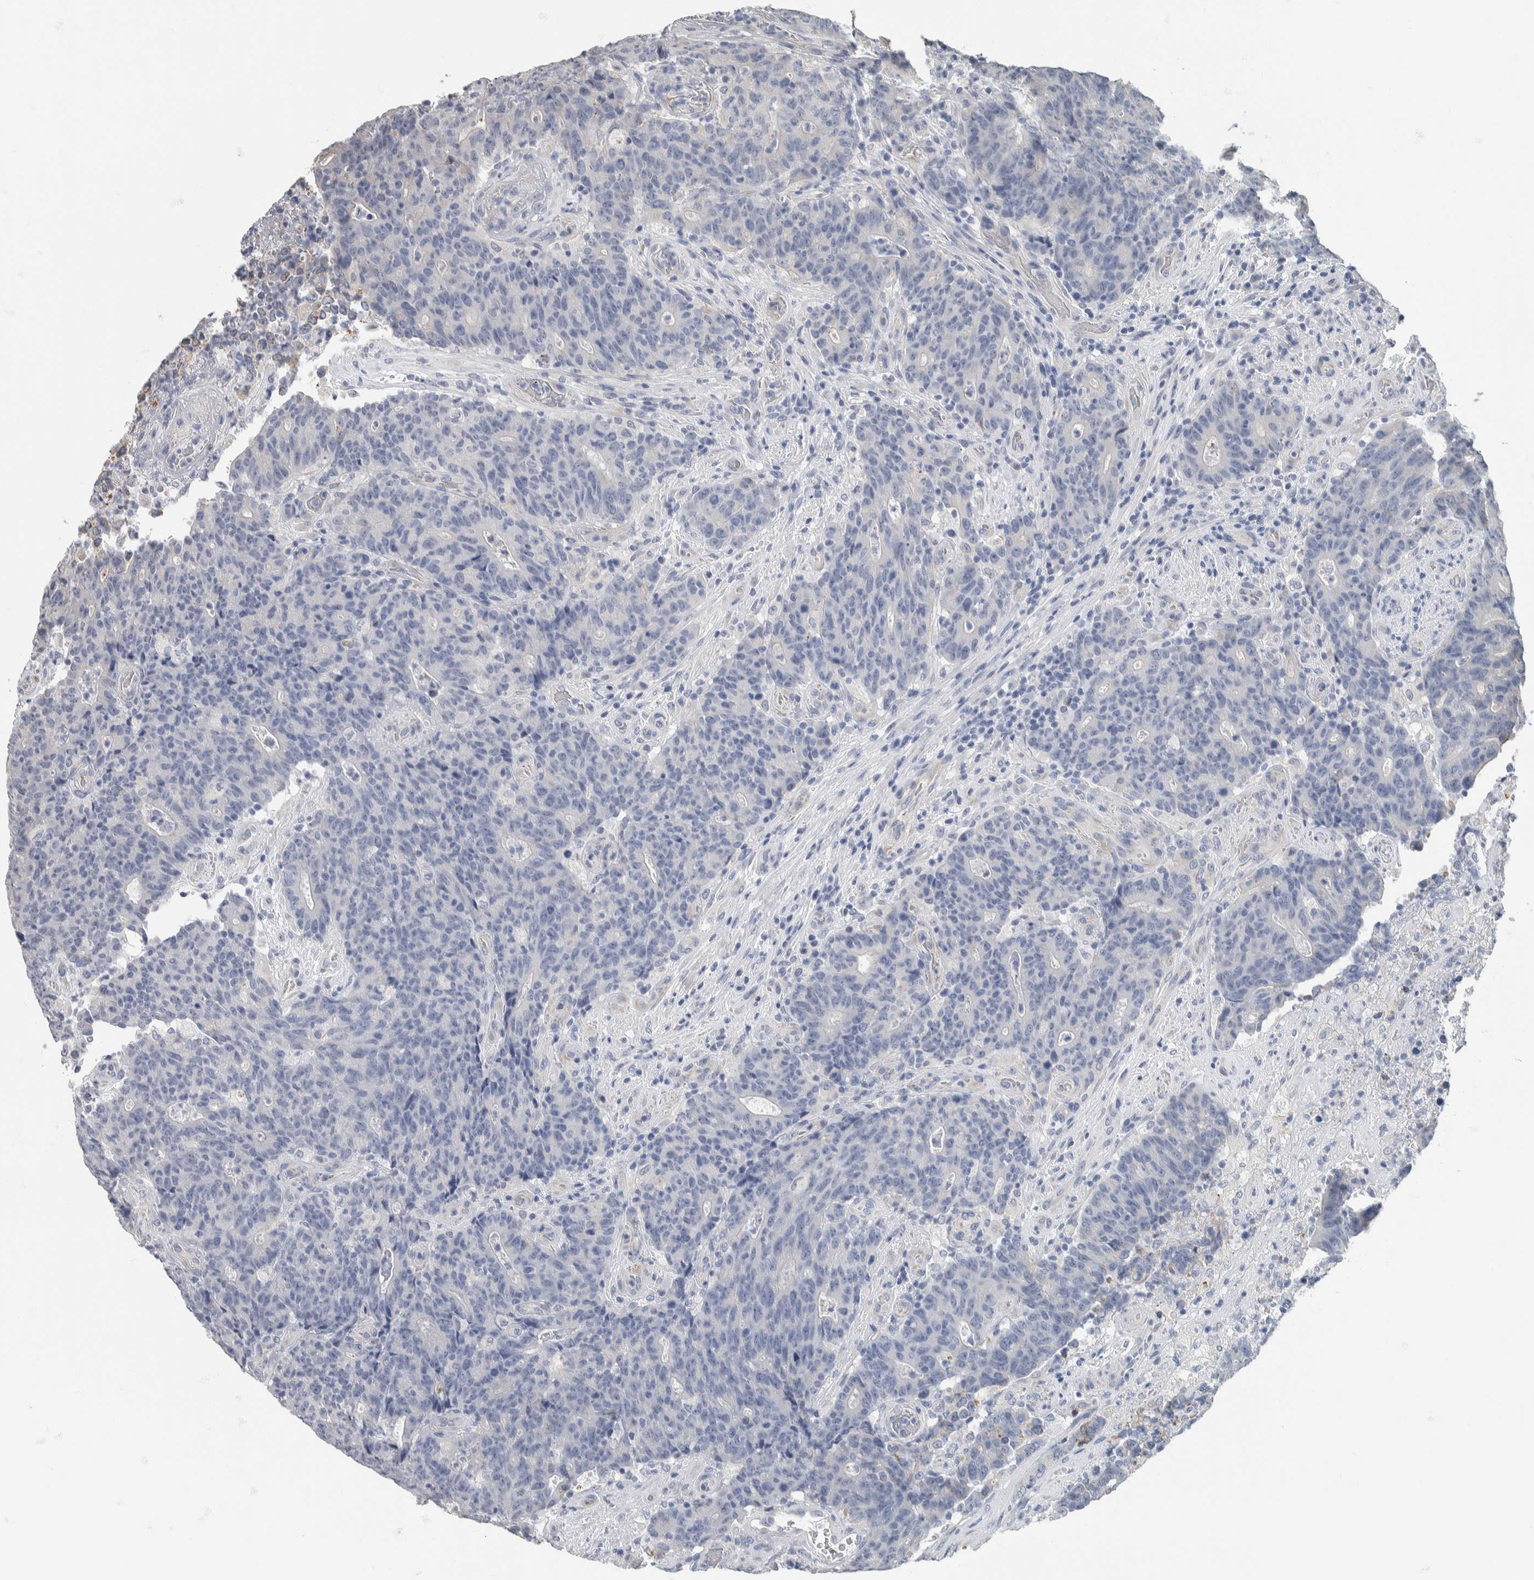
{"staining": {"intensity": "negative", "quantity": "none", "location": "none"}, "tissue": "colorectal cancer", "cell_type": "Tumor cells", "image_type": "cancer", "snomed": [{"axis": "morphology", "description": "Normal tissue, NOS"}, {"axis": "morphology", "description": "Adenocarcinoma, NOS"}, {"axis": "topography", "description": "Colon"}], "caption": "The IHC histopathology image has no significant positivity in tumor cells of colorectal cancer (adenocarcinoma) tissue.", "gene": "NEFM", "patient": {"sex": "female", "age": 75}}